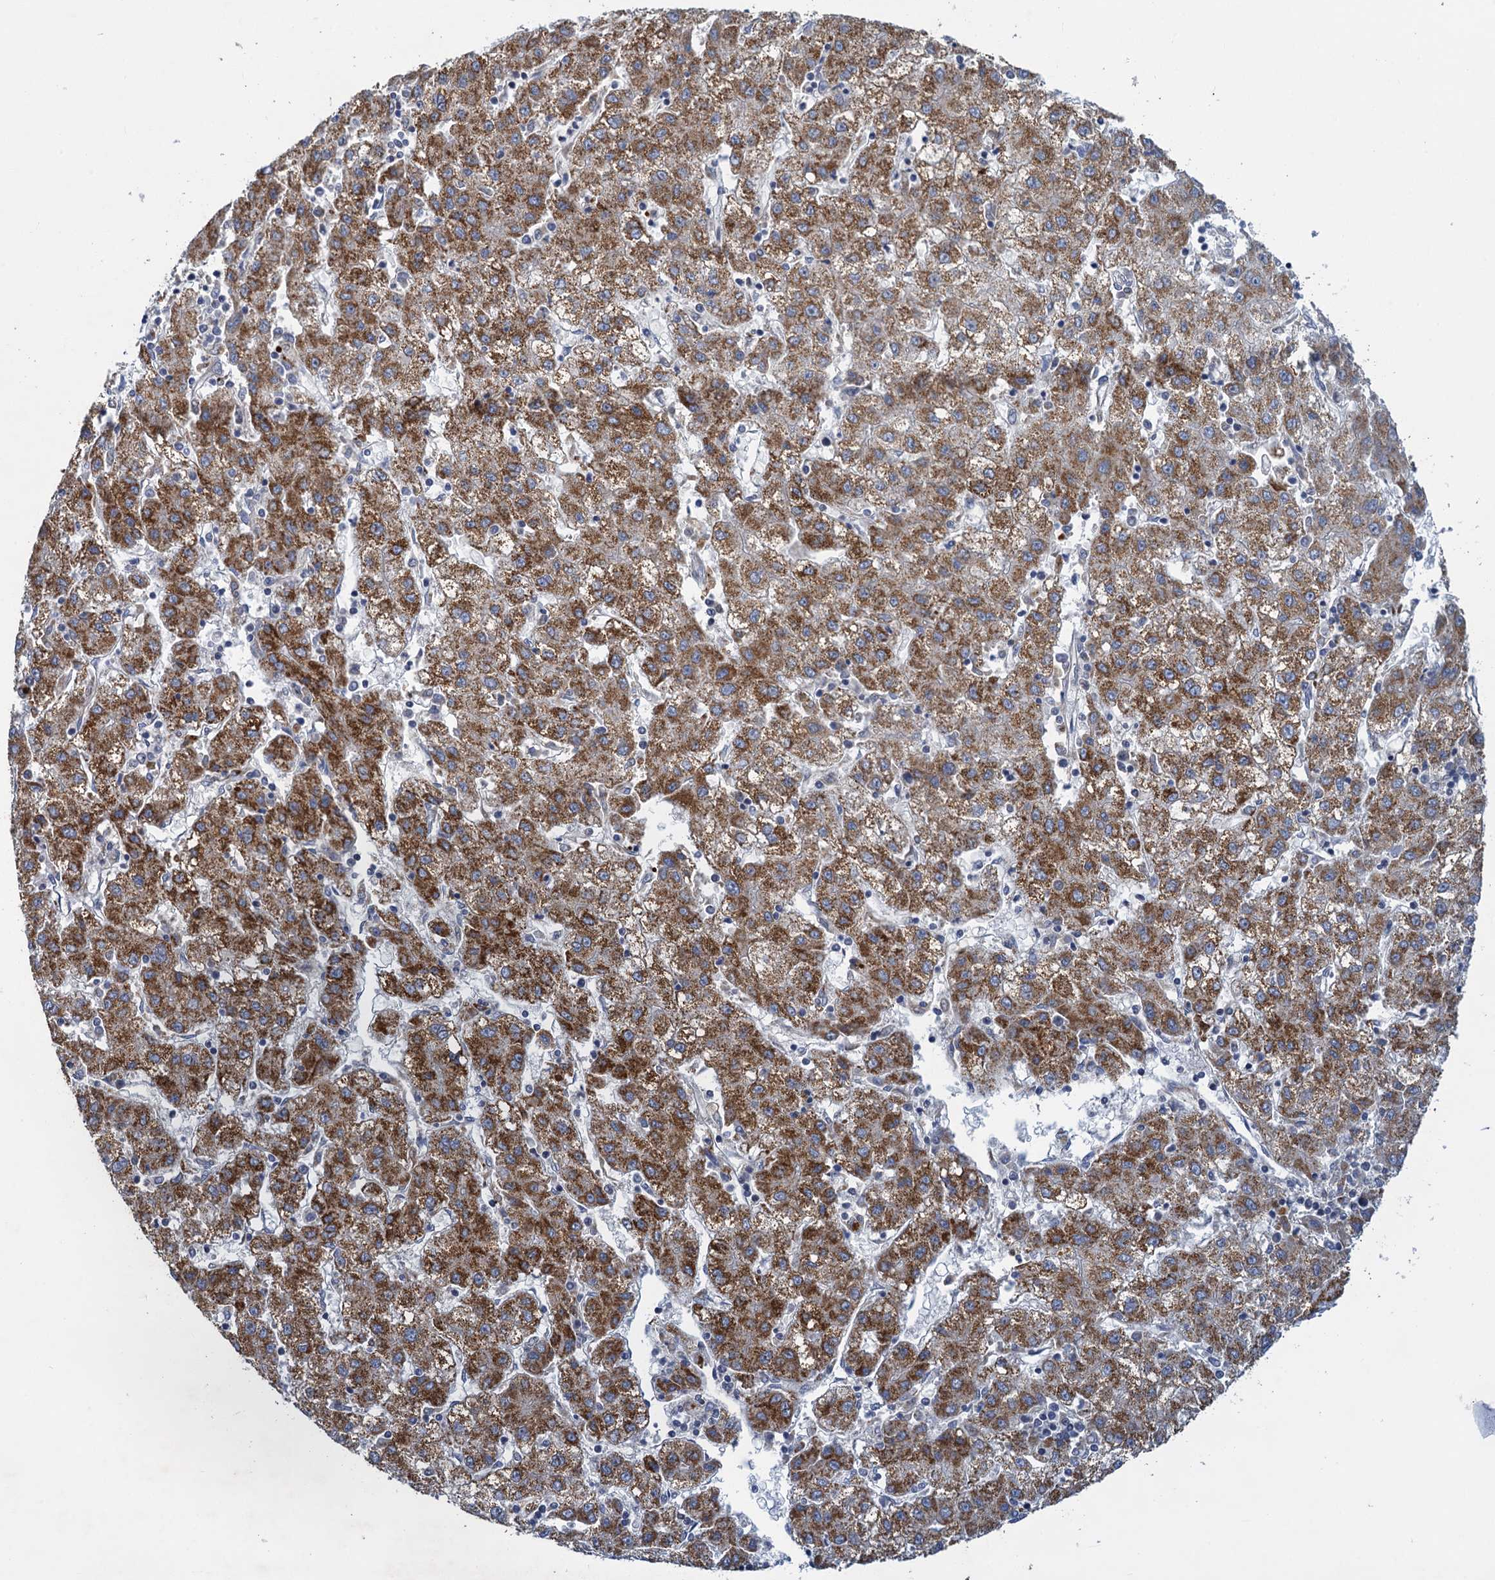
{"staining": {"intensity": "moderate", "quantity": ">75%", "location": "cytoplasmic/membranous"}, "tissue": "liver cancer", "cell_type": "Tumor cells", "image_type": "cancer", "snomed": [{"axis": "morphology", "description": "Carcinoma, Hepatocellular, NOS"}, {"axis": "topography", "description": "Liver"}], "caption": "Immunohistochemical staining of liver cancer (hepatocellular carcinoma) shows moderate cytoplasmic/membranous protein staining in about >75% of tumor cells.", "gene": "ANKS3", "patient": {"sex": "male", "age": 72}}